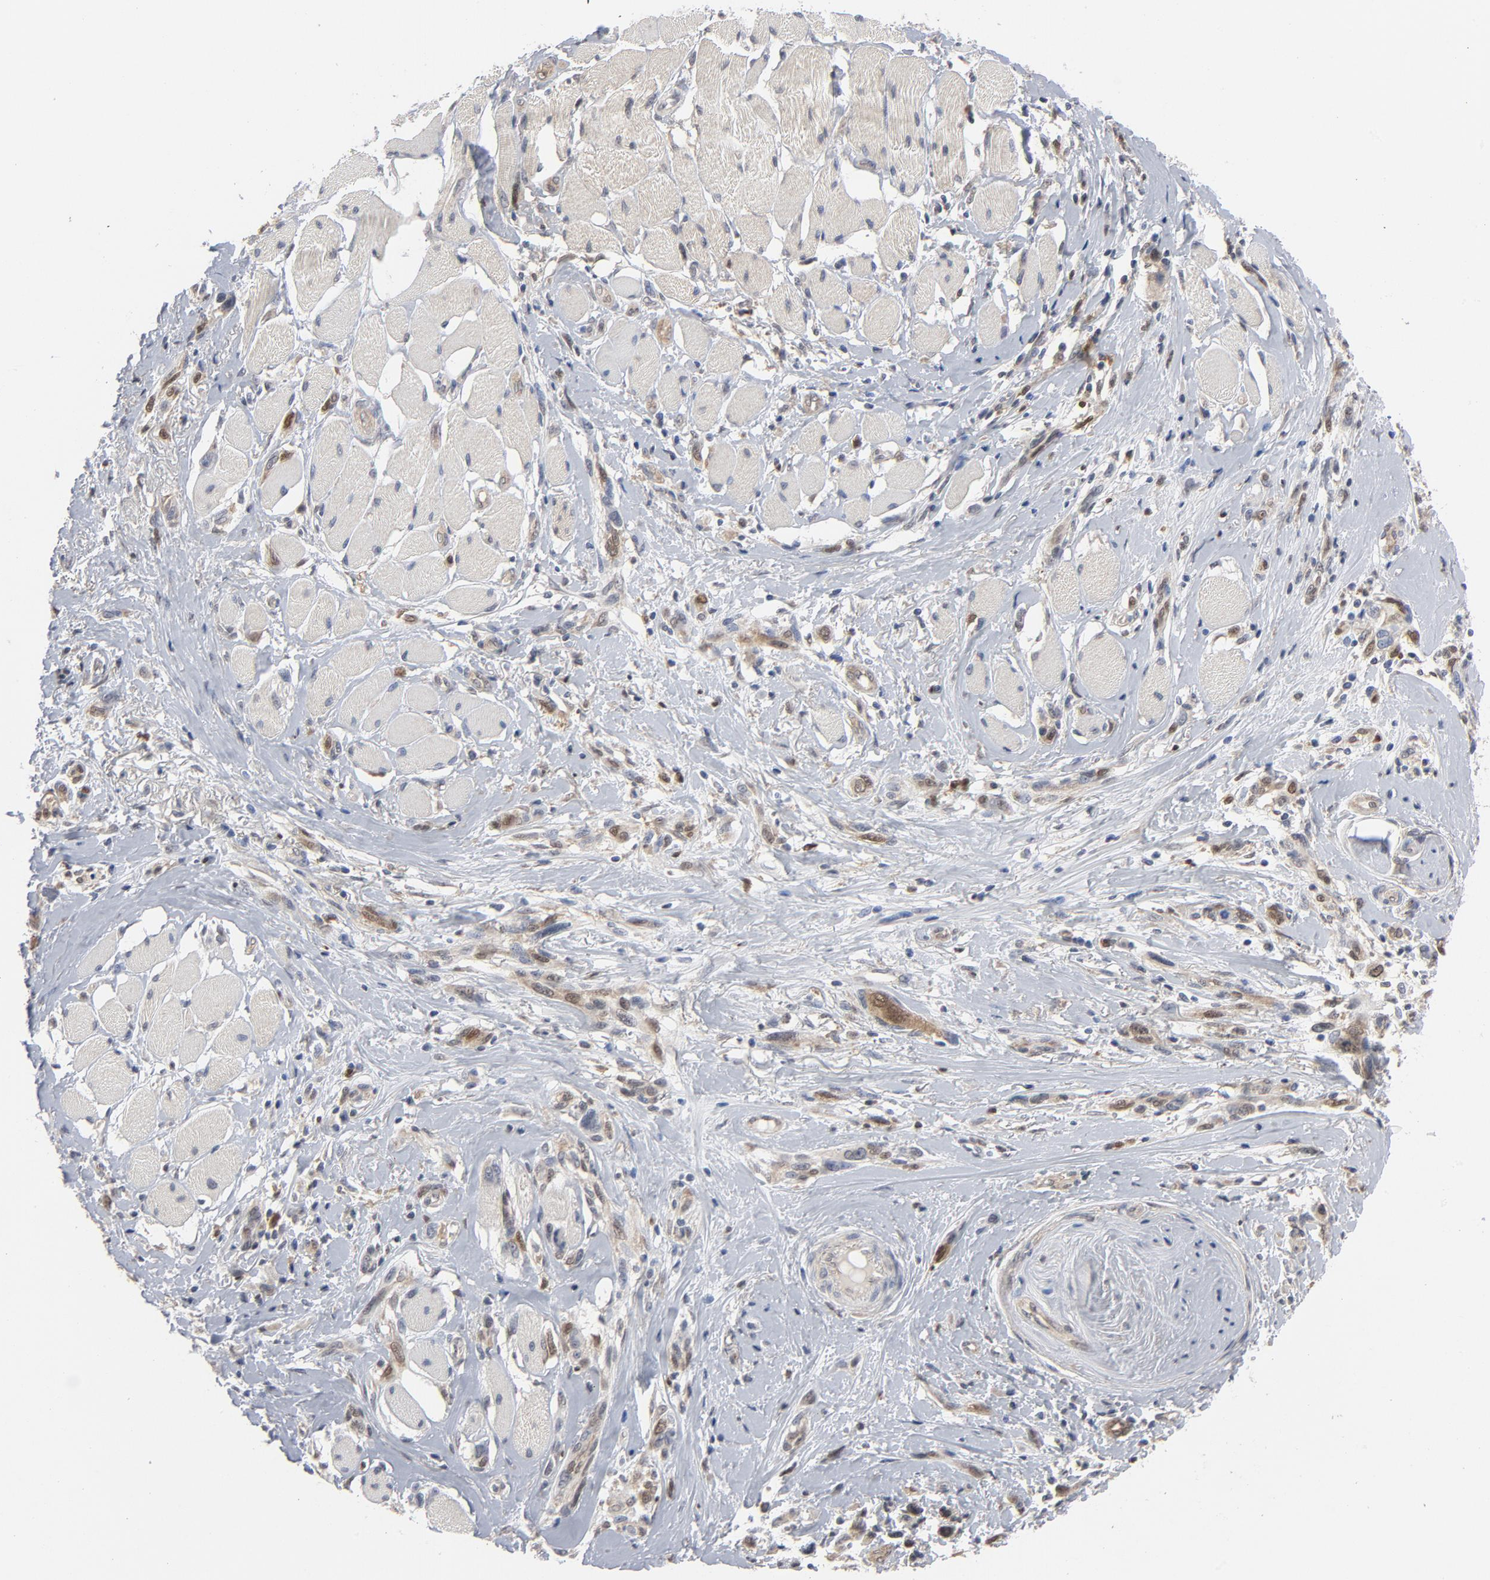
{"staining": {"intensity": "moderate", "quantity": ">75%", "location": "cytoplasmic/membranous,nuclear"}, "tissue": "melanoma", "cell_type": "Tumor cells", "image_type": "cancer", "snomed": [{"axis": "morphology", "description": "Malignant melanoma, NOS"}, {"axis": "topography", "description": "Skin"}], "caption": "Human malignant melanoma stained with a protein marker shows moderate staining in tumor cells.", "gene": "PRDX1", "patient": {"sex": "male", "age": 91}}